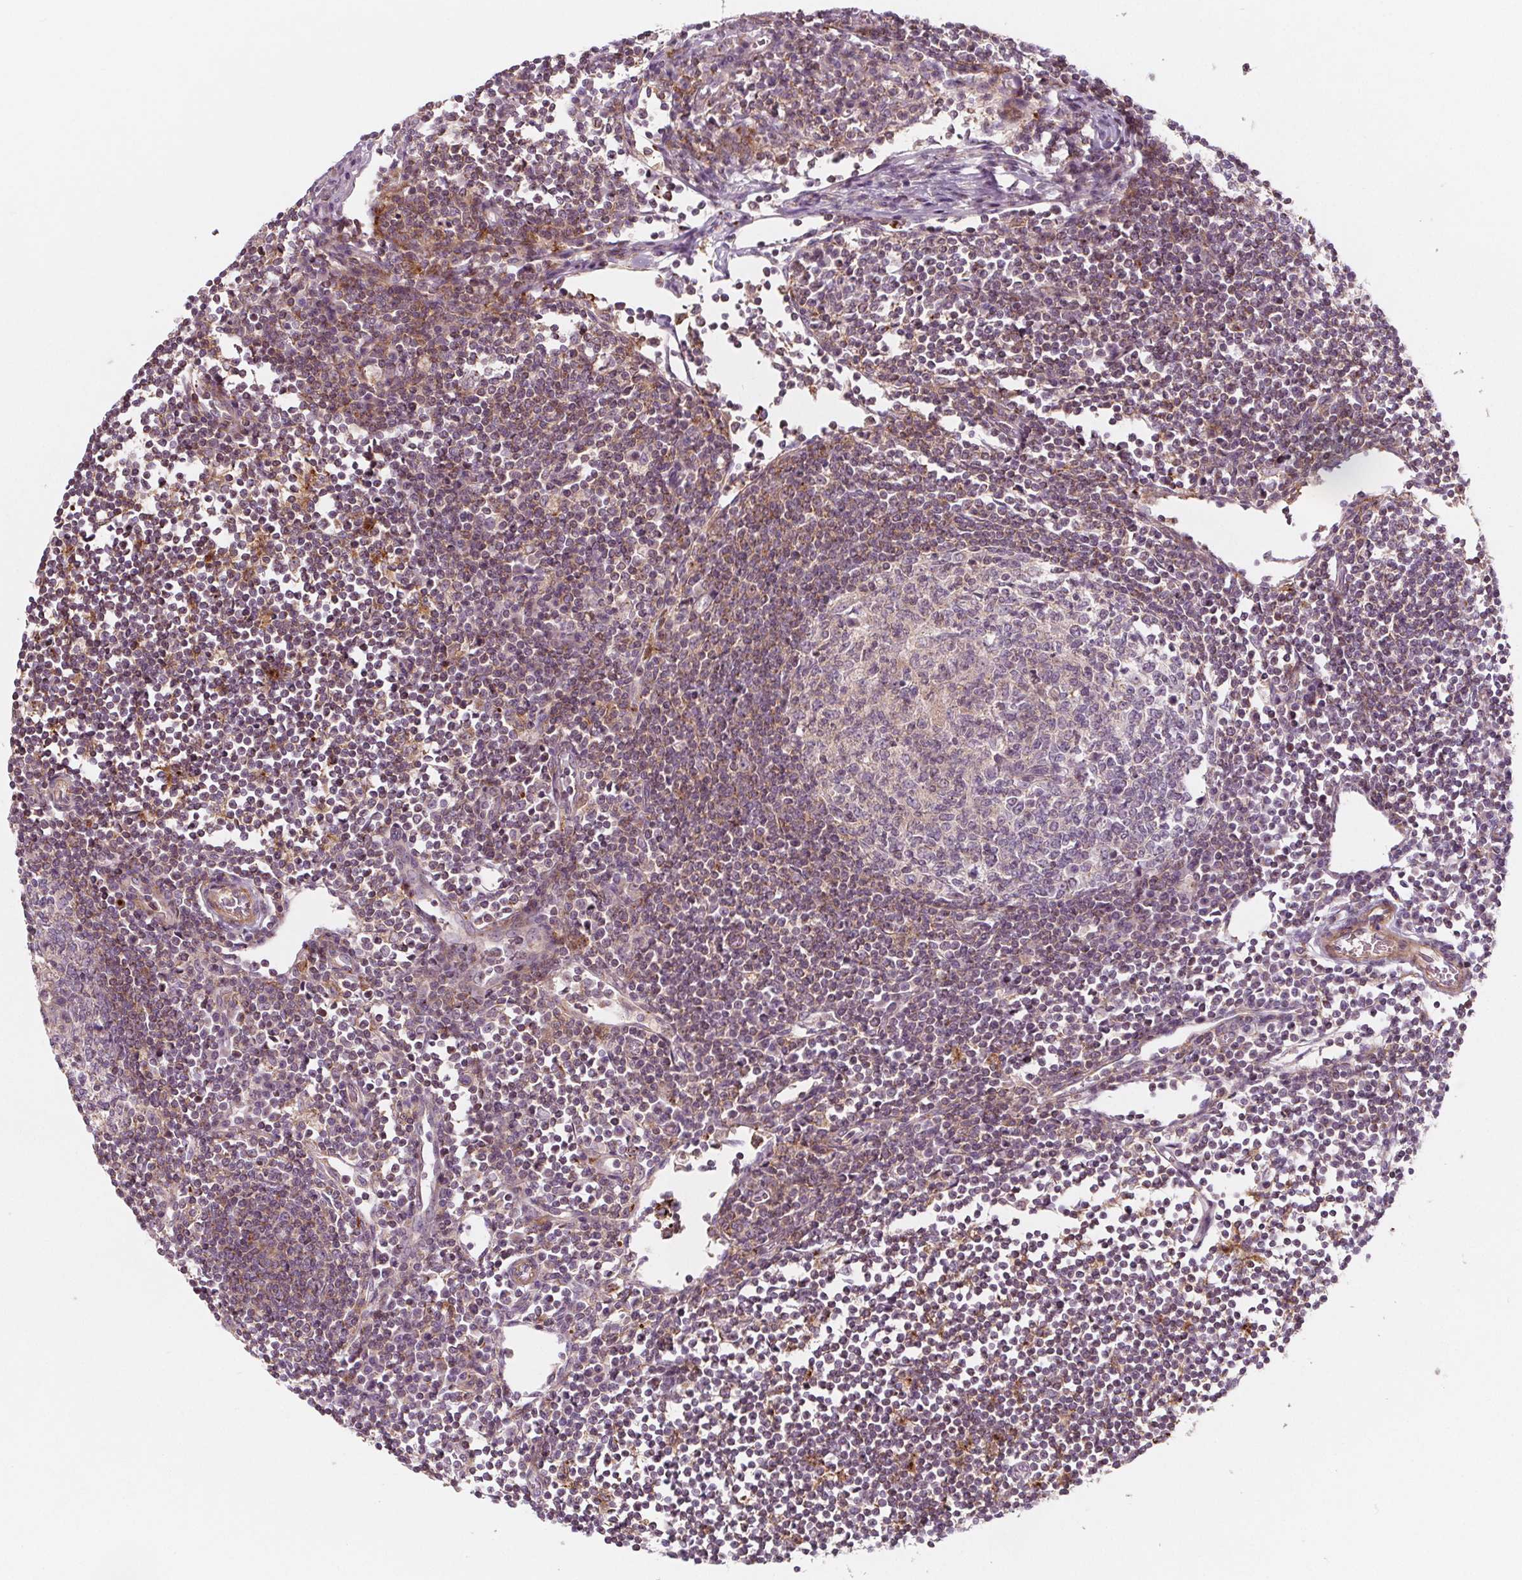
{"staining": {"intensity": "weak", "quantity": "<25%", "location": "cytoplasmic/membranous"}, "tissue": "lymph node", "cell_type": "Germinal center cells", "image_type": "normal", "snomed": [{"axis": "morphology", "description": "Normal tissue, NOS"}, {"axis": "topography", "description": "Lymph node"}], "caption": "Immunohistochemical staining of normal human lymph node demonstrates no significant staining in germinal center cells. Nuclei are stained in blue.", "gene": "ADAM33", "patient": {"sex": "male", "age": 67}}